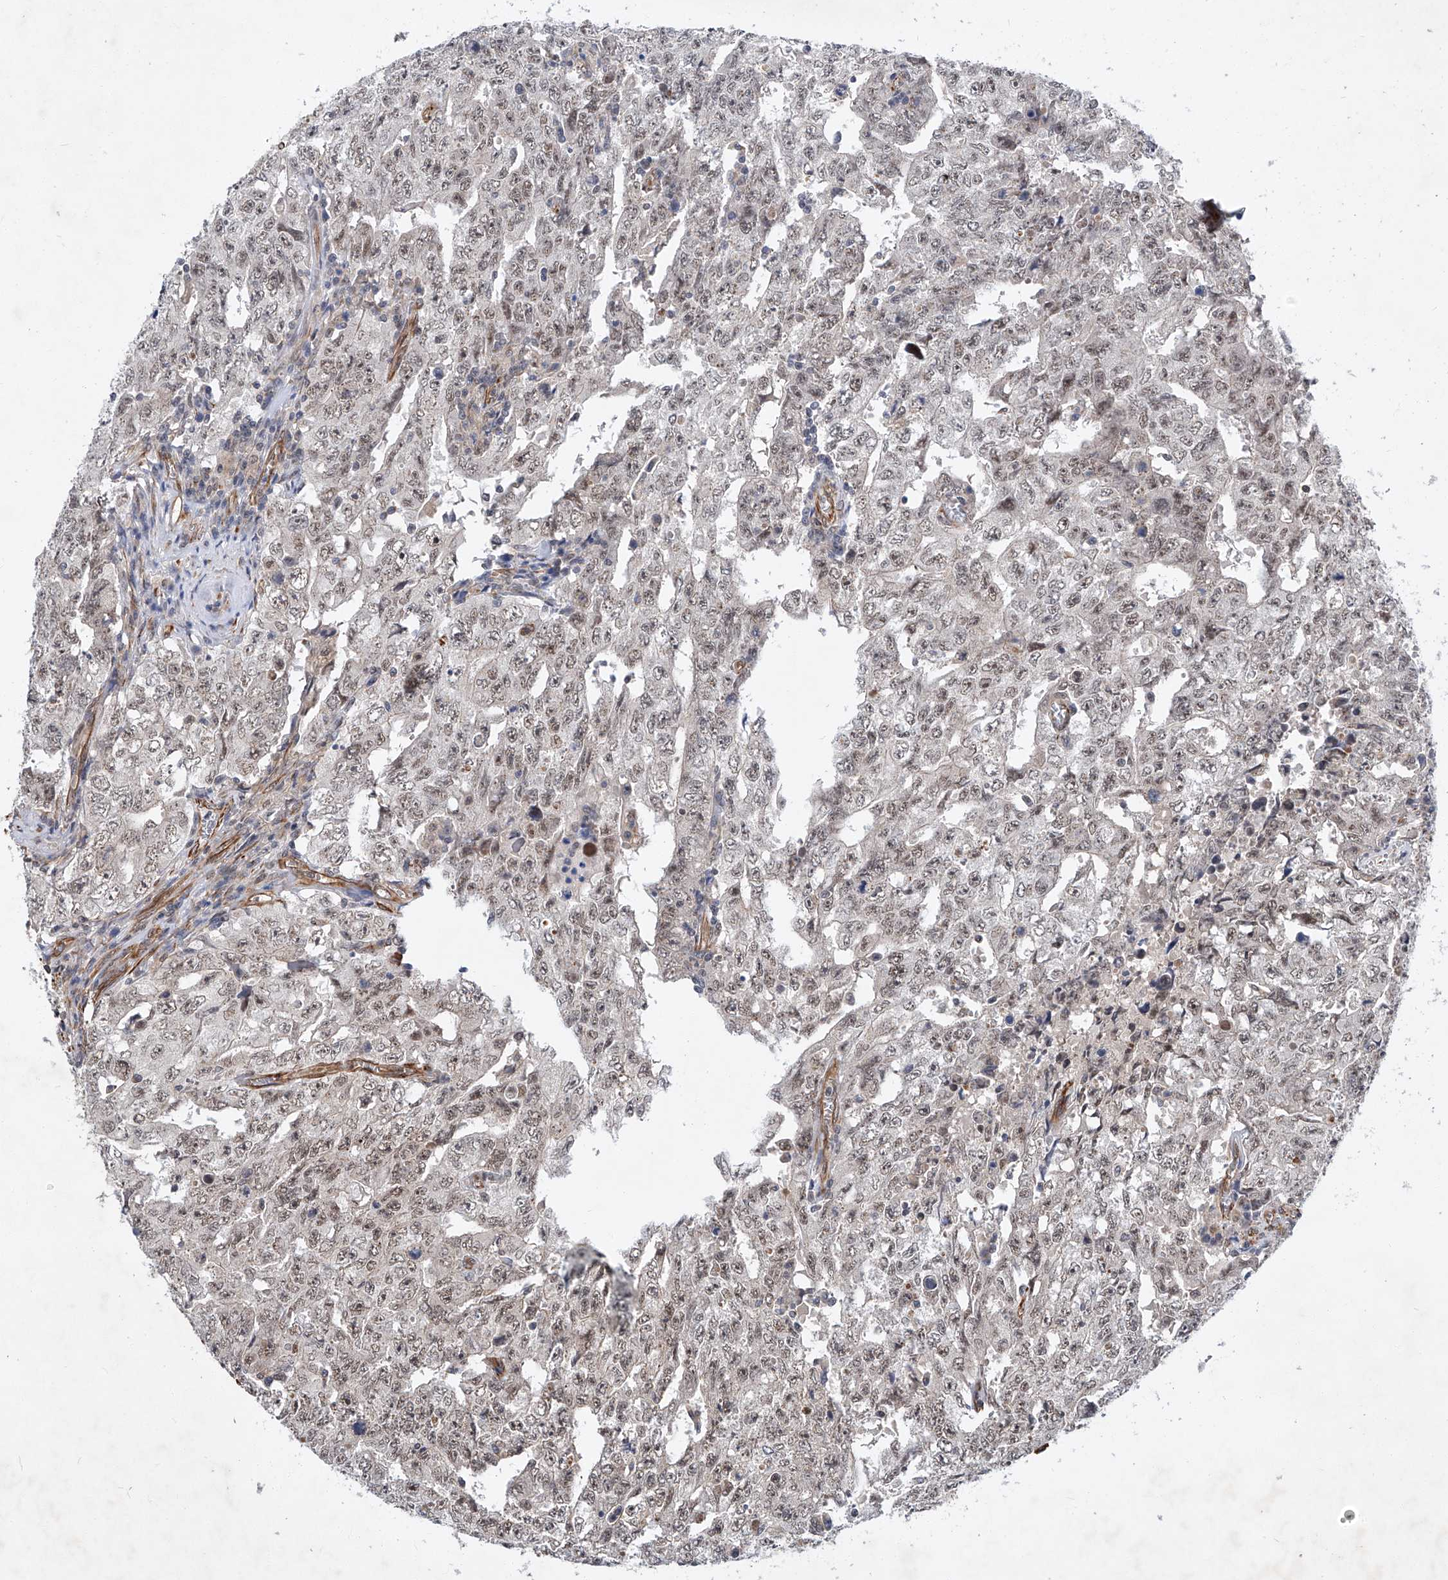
{"staining": {"intensity": "weak", "quantity": ">75%", "location": "nuclear"}, "tissue": "testis cancer", "cell_type": "Tumor cells", "image_type": "cancer", "snomed": [{"axis": "morphology", "description": "Carcinoma, Embryonal, NOS"}, {"axis": "topography", "description": "Testis"}], "caption": "A brown stain labels weak nuclear staining of a protein in human testis cancer tumor cells.", "gene": "AMD1", "patient": {"sex": "male", "age": 26}}